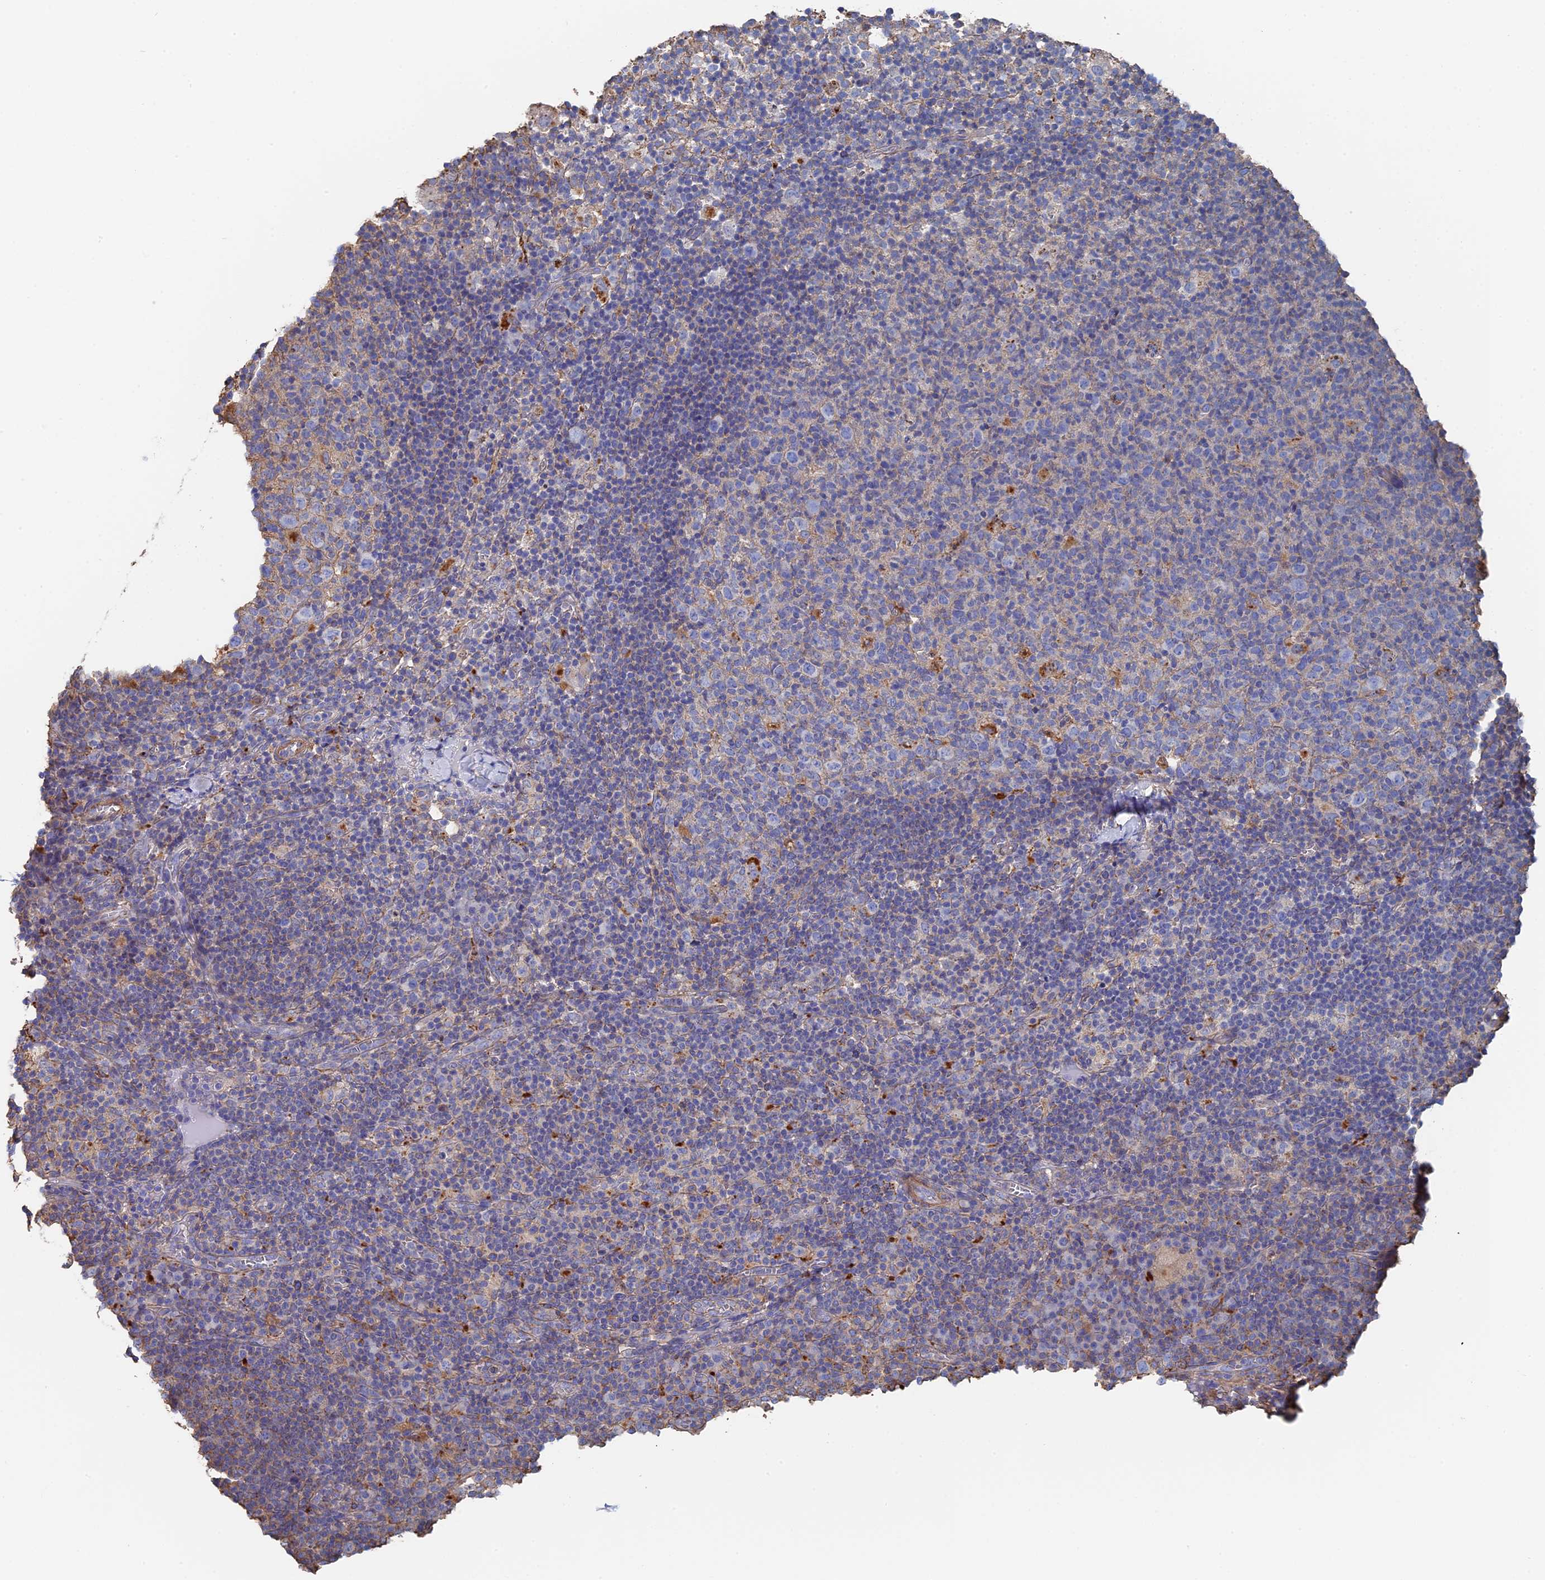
{"staining": {"intensity": "negative", "quantity": "none", "location": "none"}, "tissue": "lymph node", "cell_type": "Germinal center cells", "image_type": "normal", "snomed": [{"axis": "morphology", "description": "Normal tissue, NOS"}, {"axis": "morphology", "description": "Inflammation, NOS"}, {"axis": "topography", "description": "Lymph node"}], "caption": "A micrograph of human lymph node is negative for staining in germinal center cells.", "gene": "STRA6", "patient": {"sex": "male", "age": 55}}